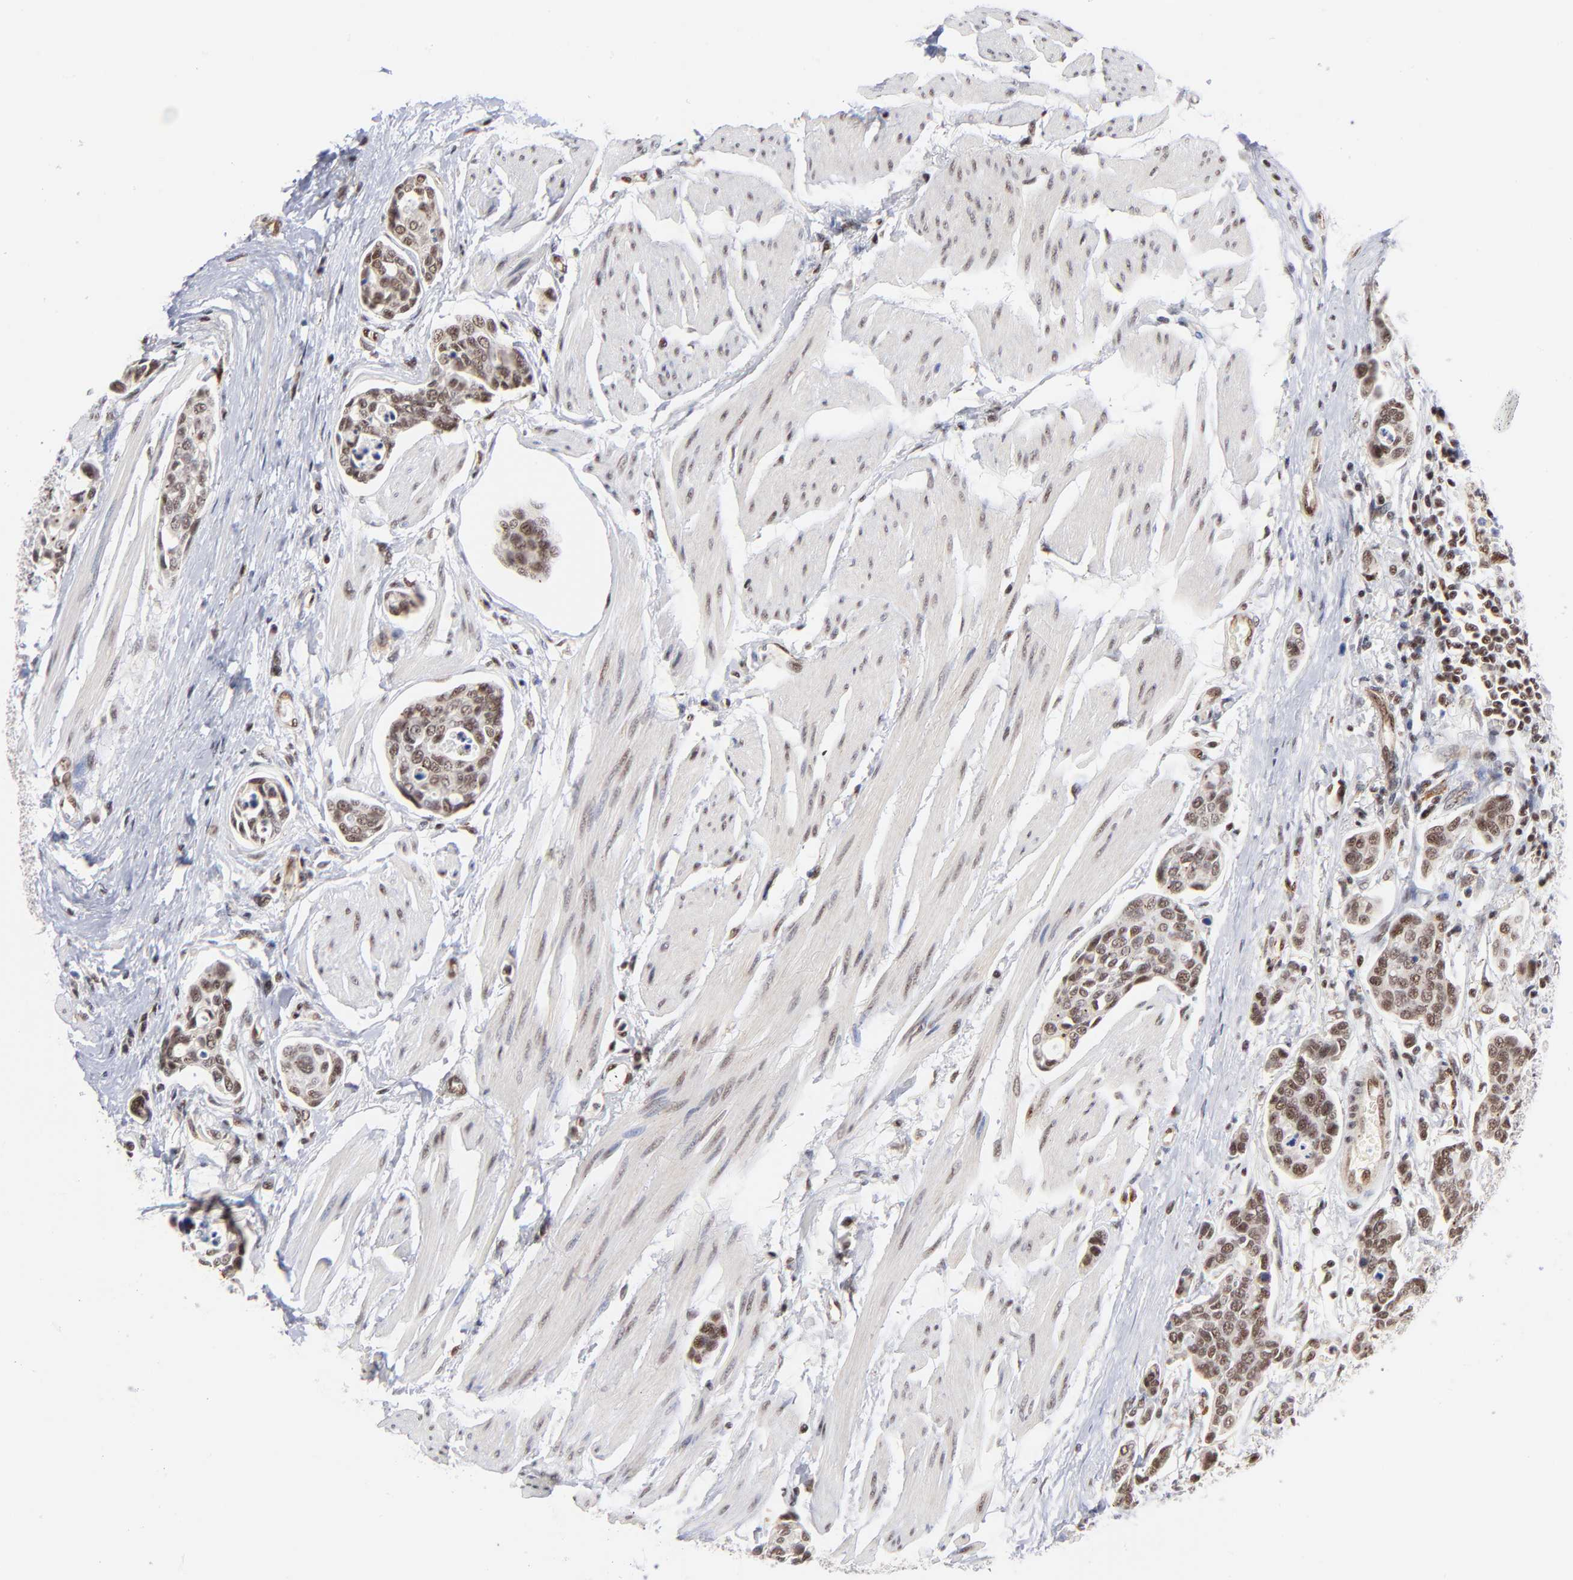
{"staining": {"intensity": "moderate", "quantity": ">75%", "location": "nuclear"}, "tissue": "urothelial cancer", "cell_type": "Tumor cells", "image_type": "cancer", "snomed": [{"axis": "morphology", "description": "Urothelial carcinoma, High grade"}, {"axis": "topography", "description": "Urinary bladder"}], "caption": "A medium amount of moderate nuclear expression is seen in about >75% of tumor cells in urothelial cancer tissue.", "gene": "GABPA", "patient": {"sex": "male", "age": 78}}